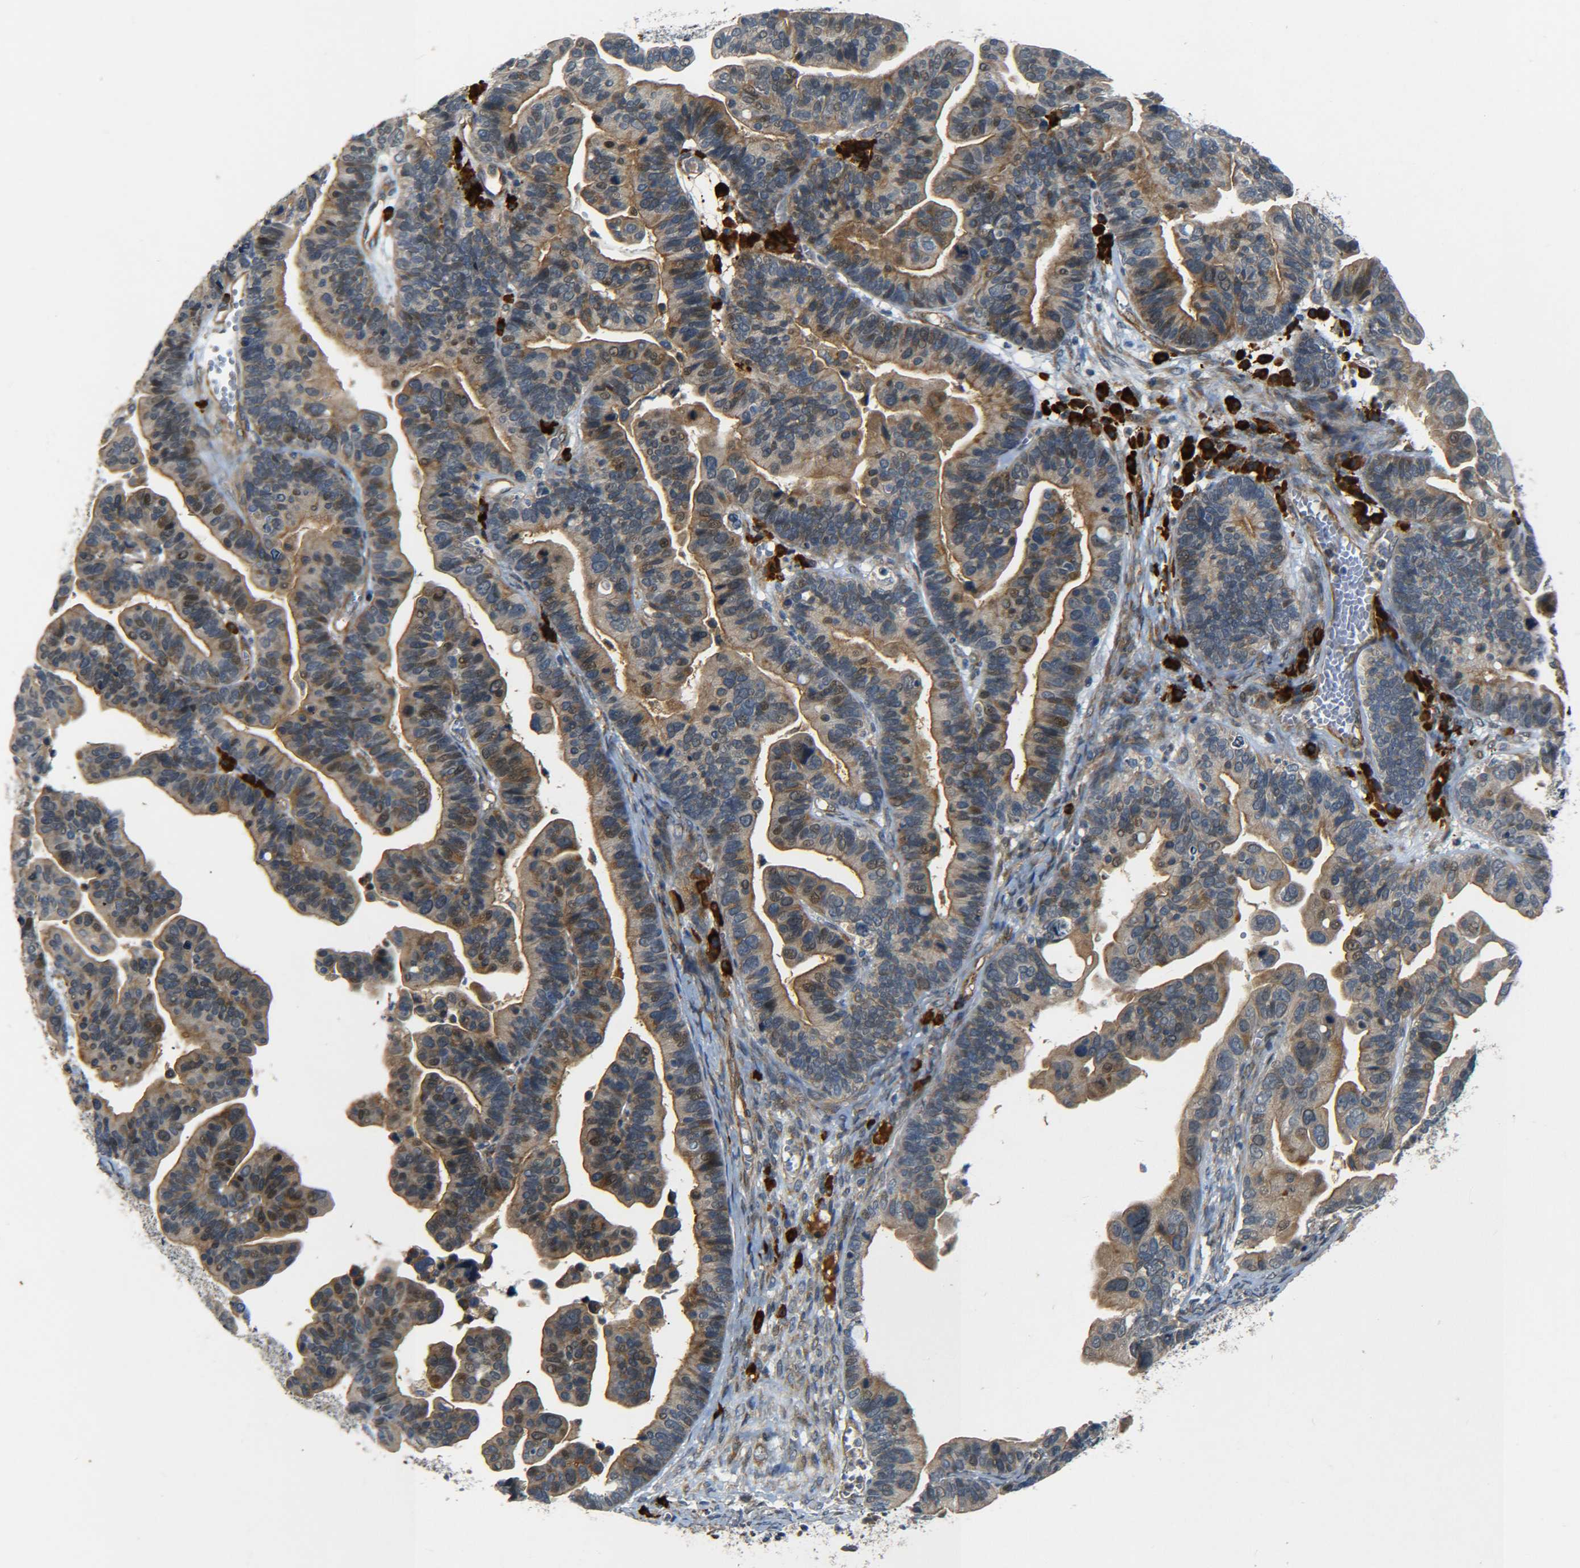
{"staining": {"intensity": "moderate", "quantity": ">75%", "location": "cytoplasmic/membranous,nuclear"}, "tissue": "ovarian cancer", "cell_type": "Tumor cells", "image_type": "cancer", "snomed": [{"axis": "morphology", "description": "Cystadenocarcinoma, serous, NOS"}, {"axis": "topography", "description": "Ovary"}], "caption": "Immunohistochemical staining of human ovarian serous cystadenocarcinoma exhibits medium levels of moderate cytoplasmic/membranous and nuclear positivity in about >75% of tumor cells.", "gene": "MEIS1", "patient": {"sex": "female", "age": 56}}